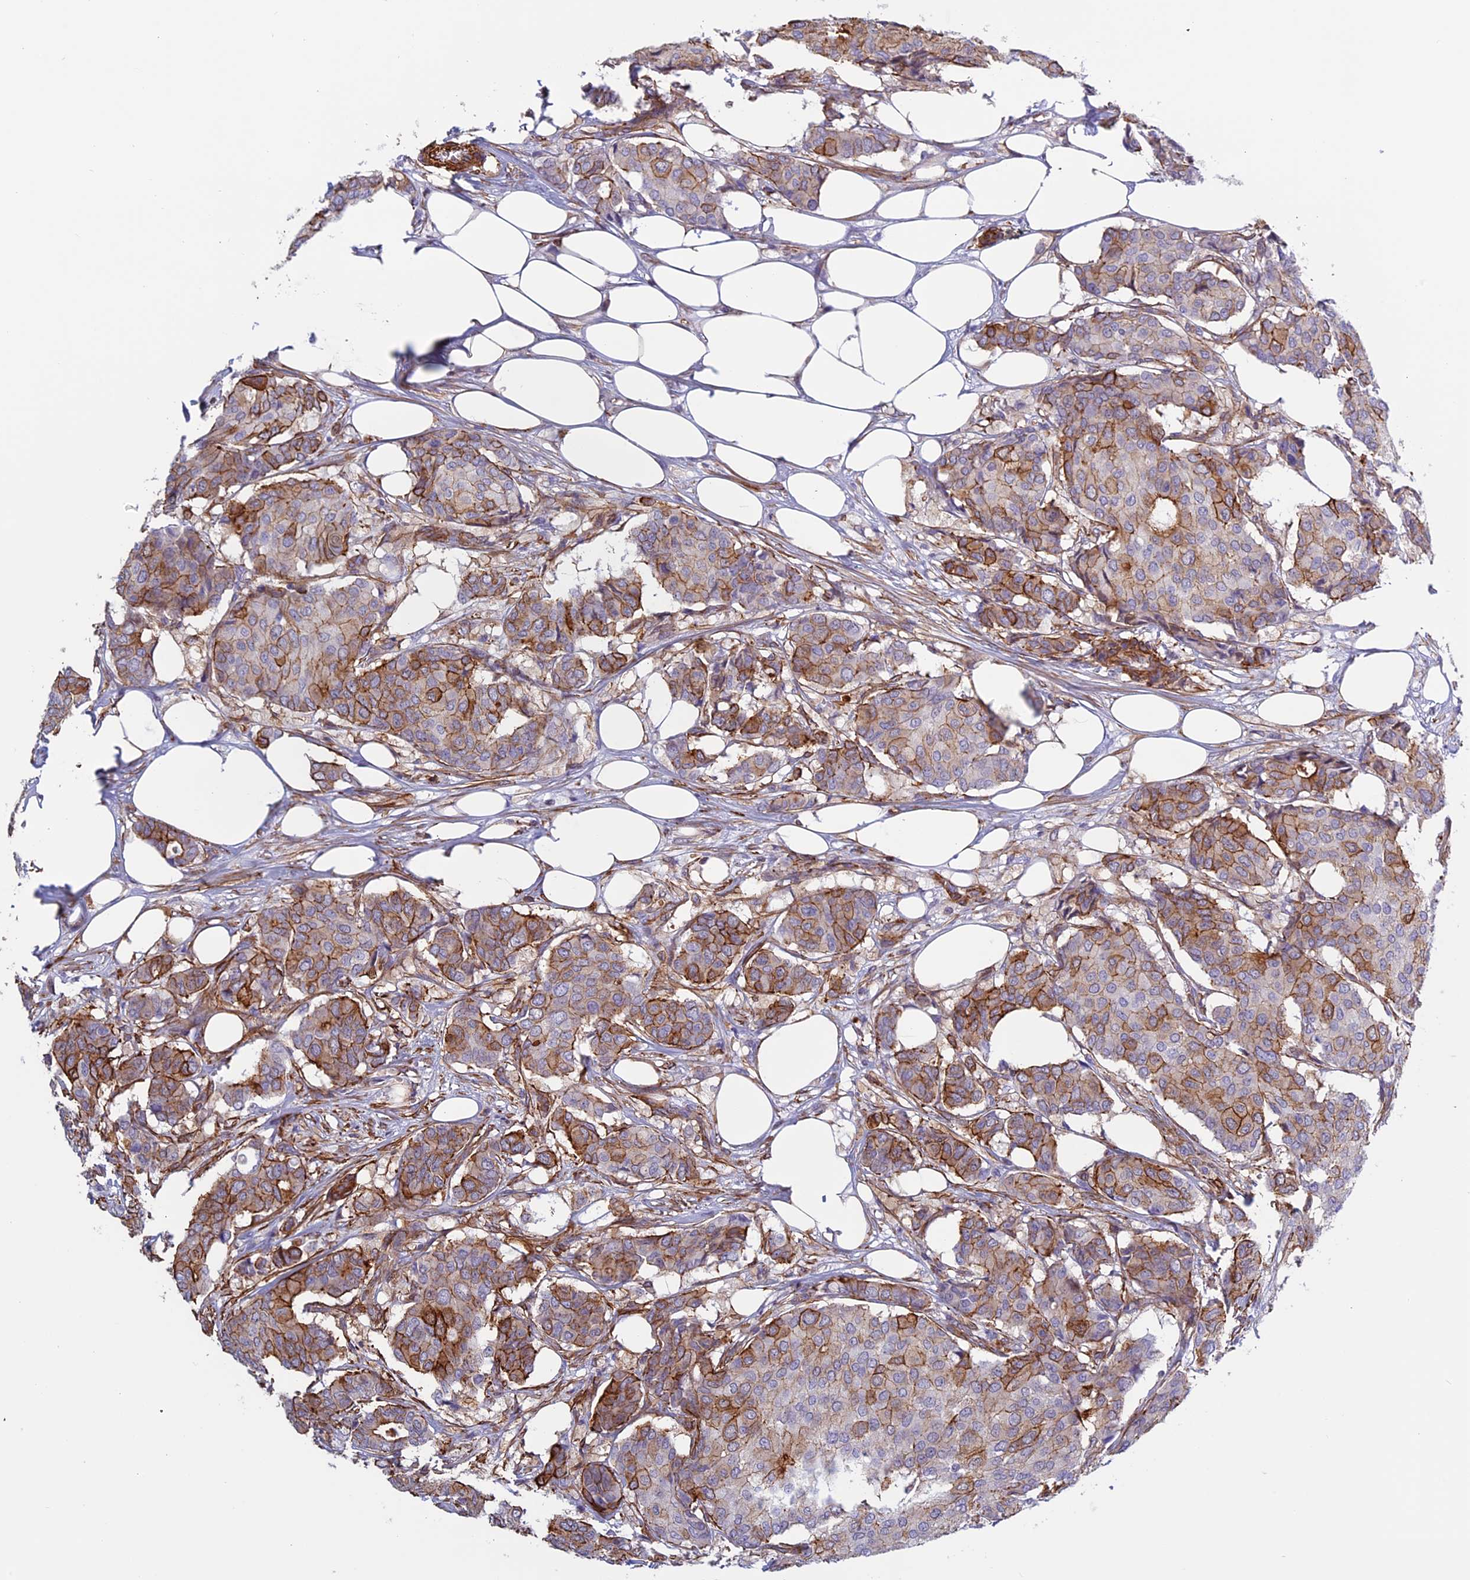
{"staining": {"intensity": "strong", "quantity": "25%-75%", "location": "cytoplasmic/membranous"}, "tissue": "breast cancer", "cell_type": "Tumor cells", "image_type": "cancer", "snomed": [{"axis": "morphology", "description": "Duct carcinoma"}, {"axis": "topography", "description": "Breast"}], "caption": "Immunohistochemical staining of human breast cancer displays high levels of strong cytoplasmic/membranous staining in about 25%-75% of tumor cells.", "gene": "ANGPTL2", "patient": {"sex": "female", "age": 75}}